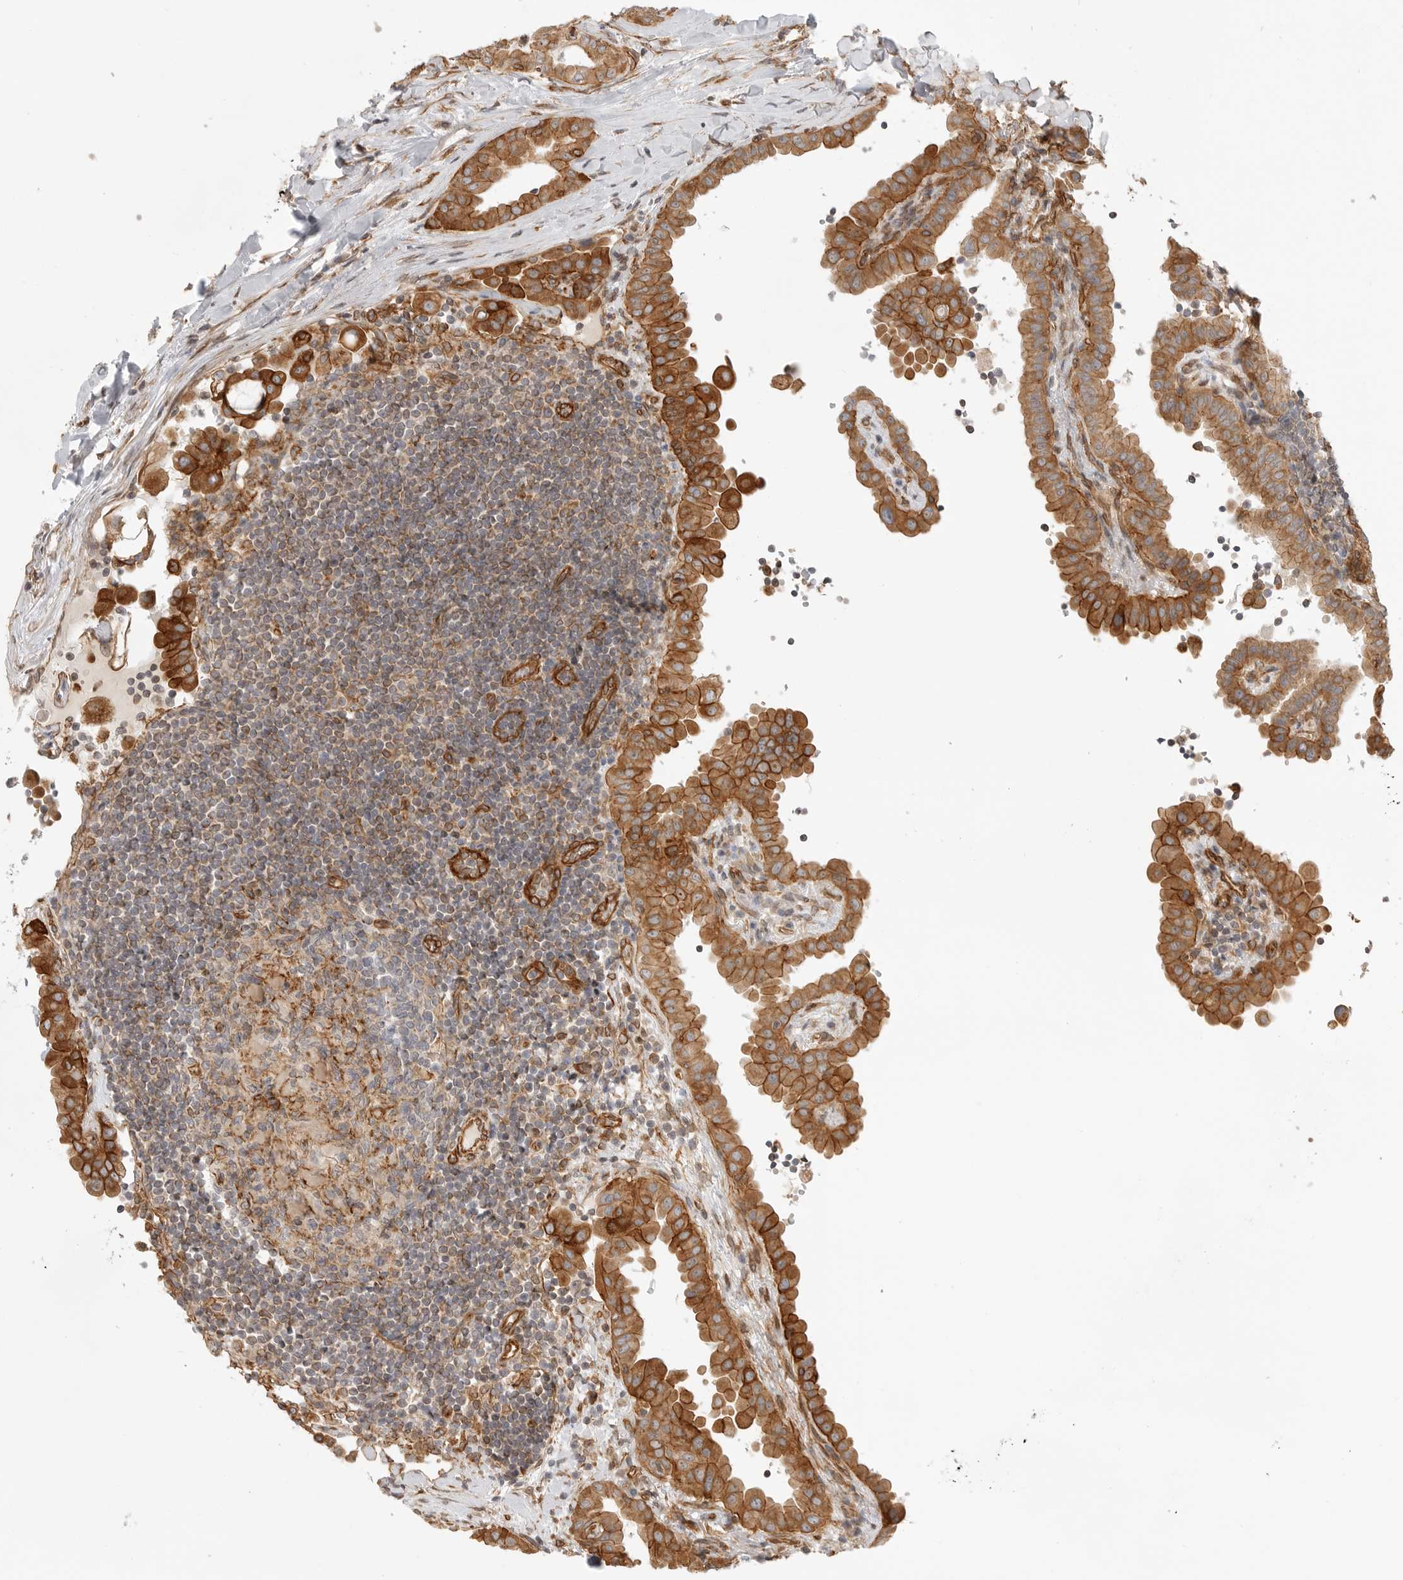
{"staining": {"intensity": "moderate", "quantity": ">75%", "location": "cytoplasmic/membranous"}, "tissue": "thyroid cancer", "cell_type": "Tumor cells", "image_type": "cancer", "snomed": [{"axis": "morphology", "description": "Papillary adenocarcinoma, NOS"}, {"axis": "topography", "description": "Thyroid gland"}], "caption": "Brown immunohistochemical staining in human thyroid cancer (papillary adenocarcinoma) exhibits moderate cytoplasmic/membranous positivity in about >75% of tumor cells.", "gene": "ATOH7", "patient": {"sex": "male", "age": 33}}